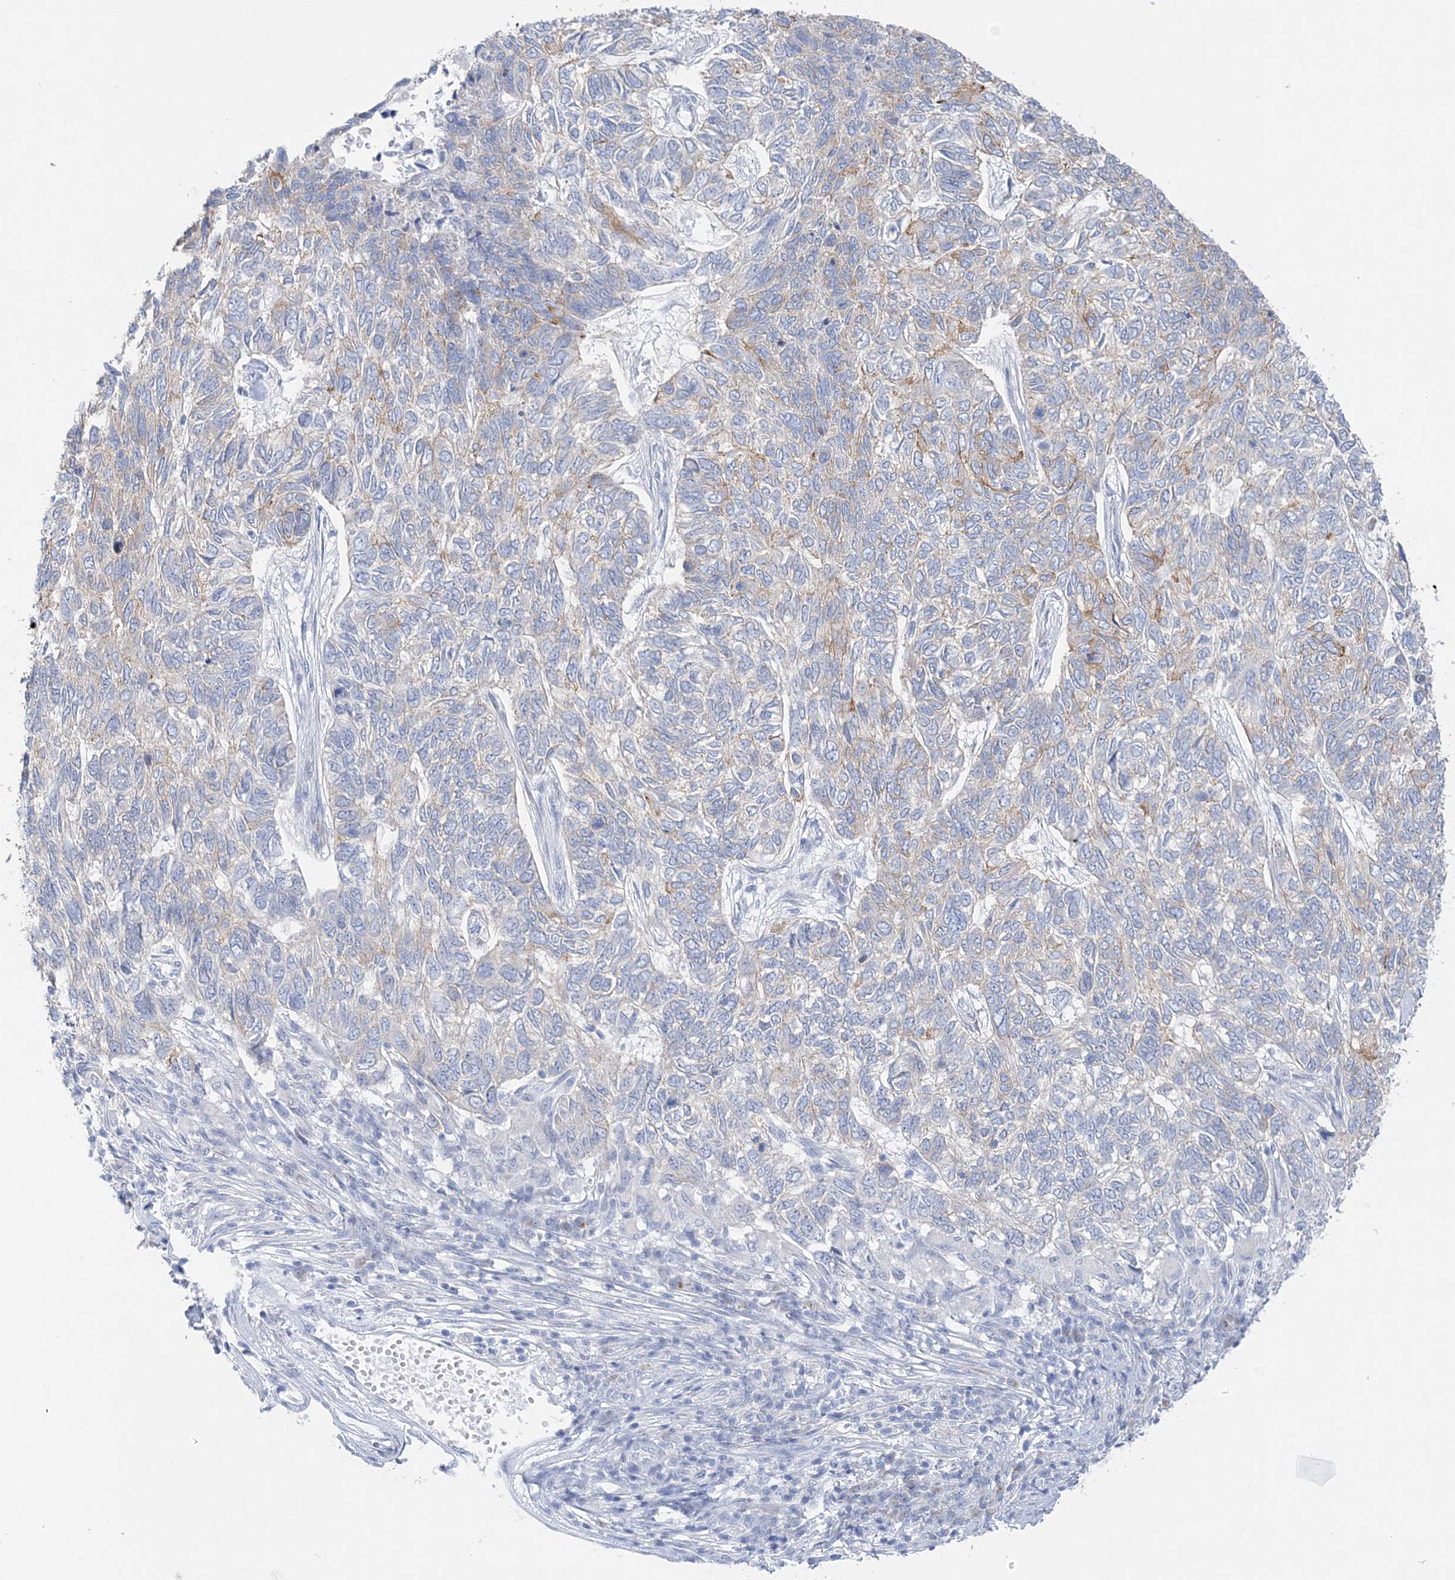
{"staining": {"intensity": "weak", "quantity": "25%-75%", "location": "cytoplasmic/membranous"}, "tissue": "skin cancer", "cell_type": "Tumor cells", "image_type": "cancer", "snomed": [{"axis": "morphology", "description": "Basal cell carcinoma"}, {"axis": "topography", "description": "Skin"}], "caption": "High-magnification brightfield microscopy of basal cell carcinoma (skin) stained with DAB (3,3'-diaminobenzidine) (brown) and counterstained with hematoxylin (blue). tumor cells exhibit weak cytoplasmic/membranous staining is appreciated in approximately25%-75% of cells.", "gene": "SLC5A6", "patient": {"sex": "female", "age": 65}}